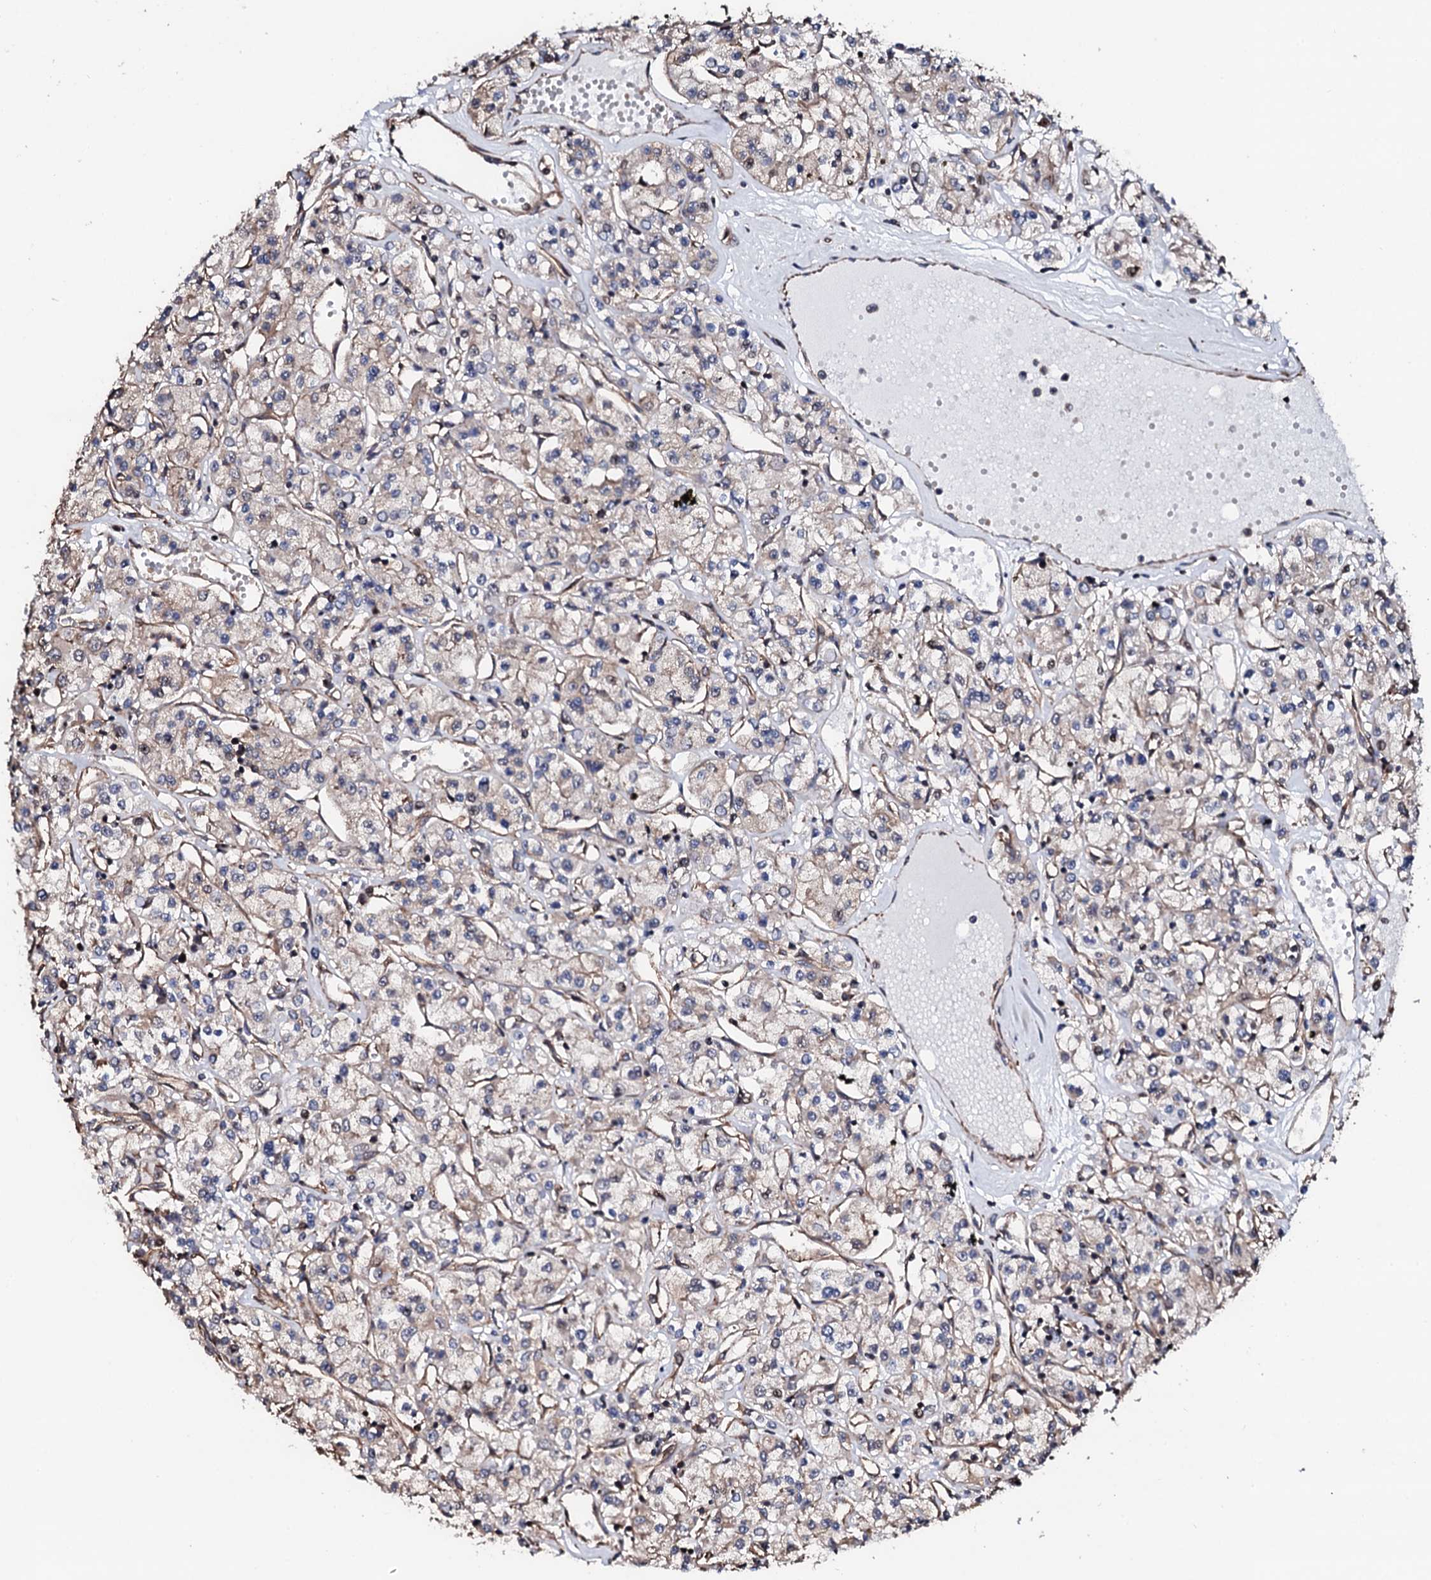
{"staining": {"intensity": "negative", "quantity": "none", "location": "none"}, "tissue": "renal cancer", "cell_type": "Tumor cells", "image_type": "cancer", "snomed": [{"axis": "morphology", "description": "Adenocarcinoma, NOS"}, {"axis": "topography", "description": "Kidney"}], "caption": "This is an immunohistochemistry (IHC) image of renal cancer. There is no expression in tumor cells.", "gene": "CKAP5", "patient": {"sex": "female", "age": 59}}